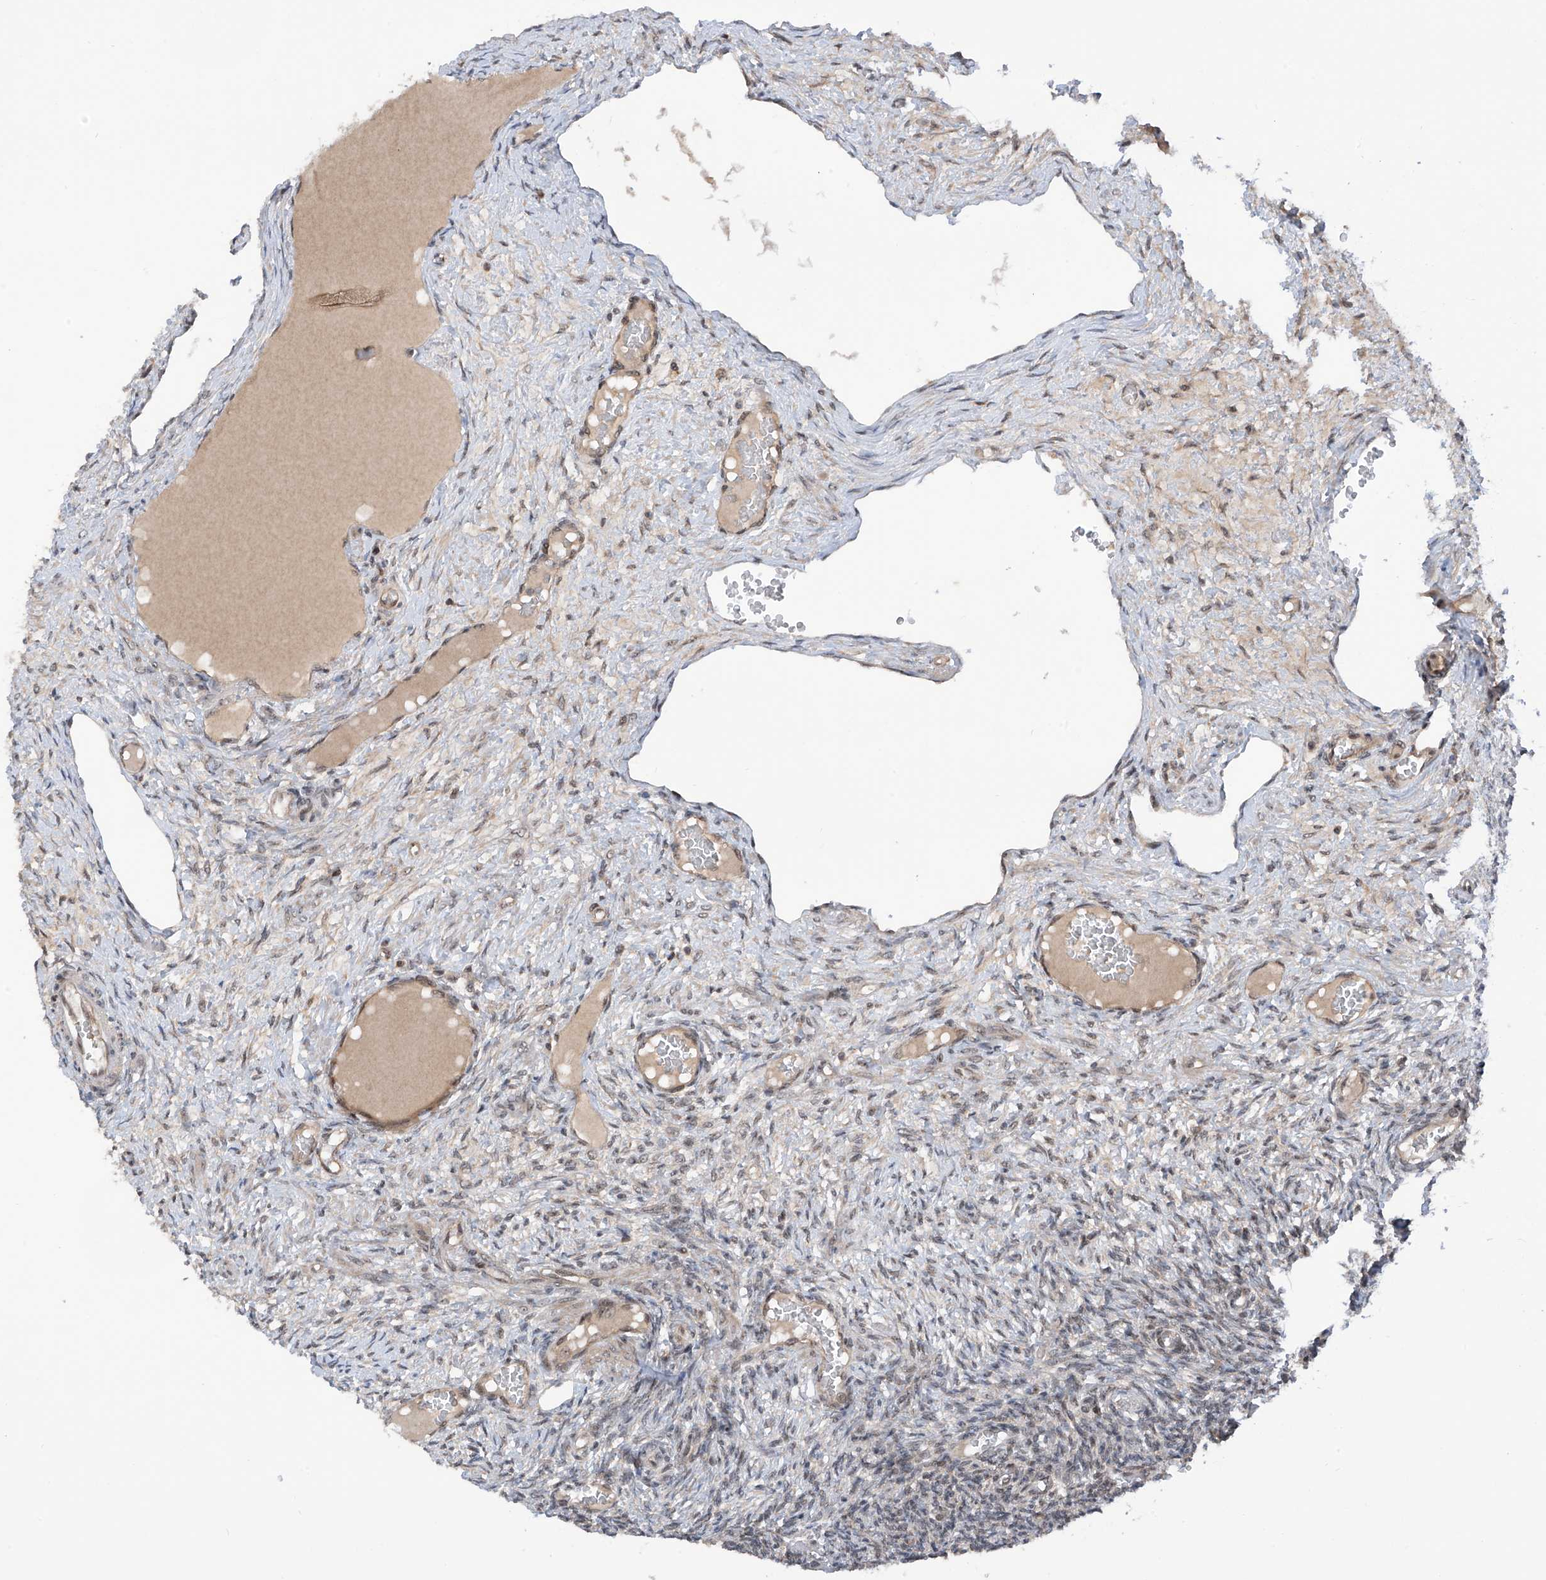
{"staining": {"intensity": "moderate", "quantity": "<25%", "location": "cytoplasmic/membranous,nuclear"}, "tissue": "ovary", "cell_type": "Ovarian stroma cells", "image_type": "normal", "snomed": [{"axis": "morphology", "description": "Normal tissue, NOS"}, {"axis": "topography", "description": "Ovary"}], "caption": "High-power microscopy captured an immunohistochemistry micrograph of normal ovary, revealing moderate cytoplasmic/membranous,nuclear staining in about <25% of ovarian stroma cells.", "gene": "C1orf131", "patient": {"sex": "female", "age": 27}}